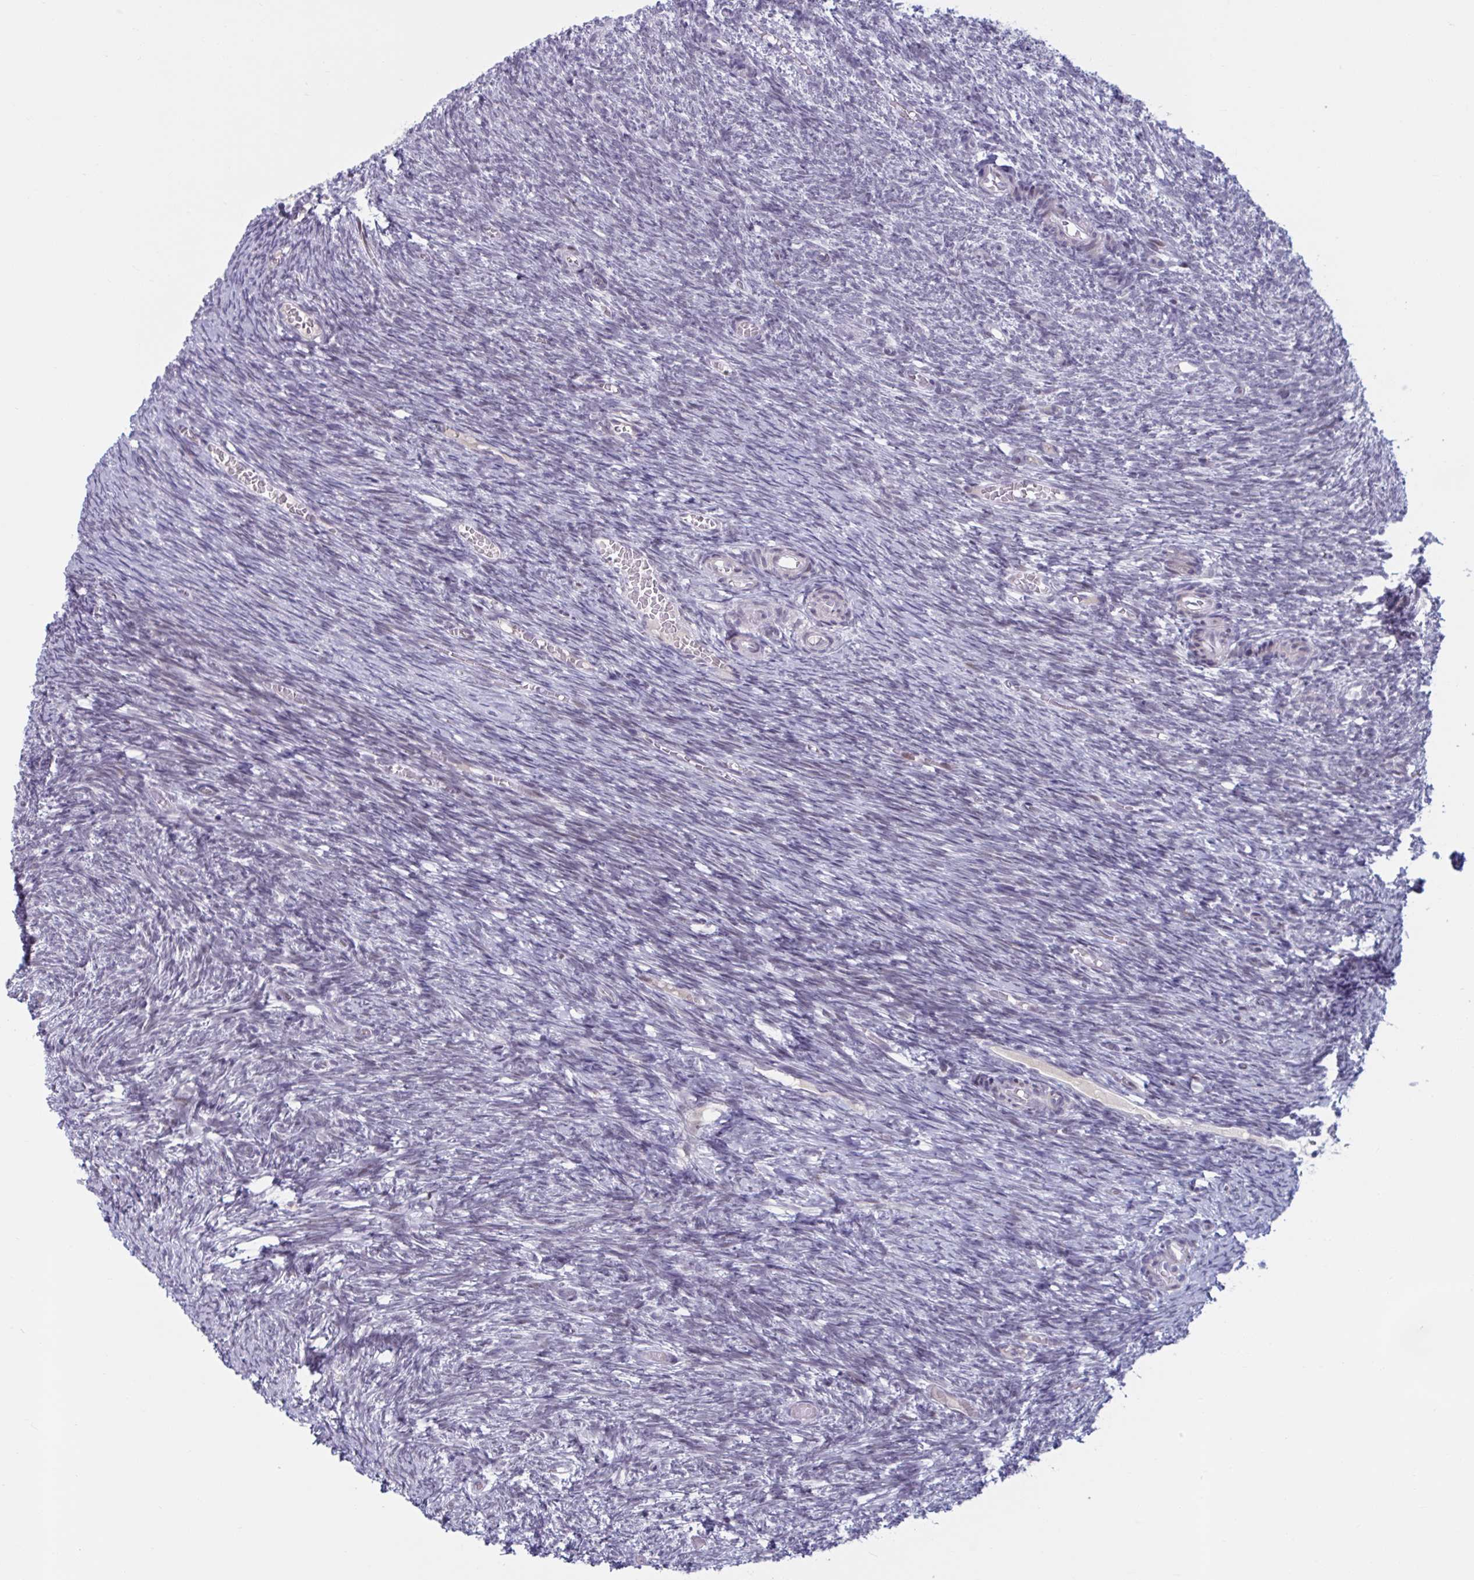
{"staining": {"intensity": "negative", "quantity": "none", "location": "none"}, "tissue": "ovary", "cell_type": "Follicle cells", "image_type": "normal", "snomed": [{"axis": "morphology", "description": "Normal tissue, NOS"}, {"axis": "topography", "description": "Ovary"}], "caption": "Human ovary stained for a protein using immunohistochemistry (IHC) reveals no staining in follicle cells.", "gene": "HSD17B6", "patient": {"sex": "female", "age": 39}}